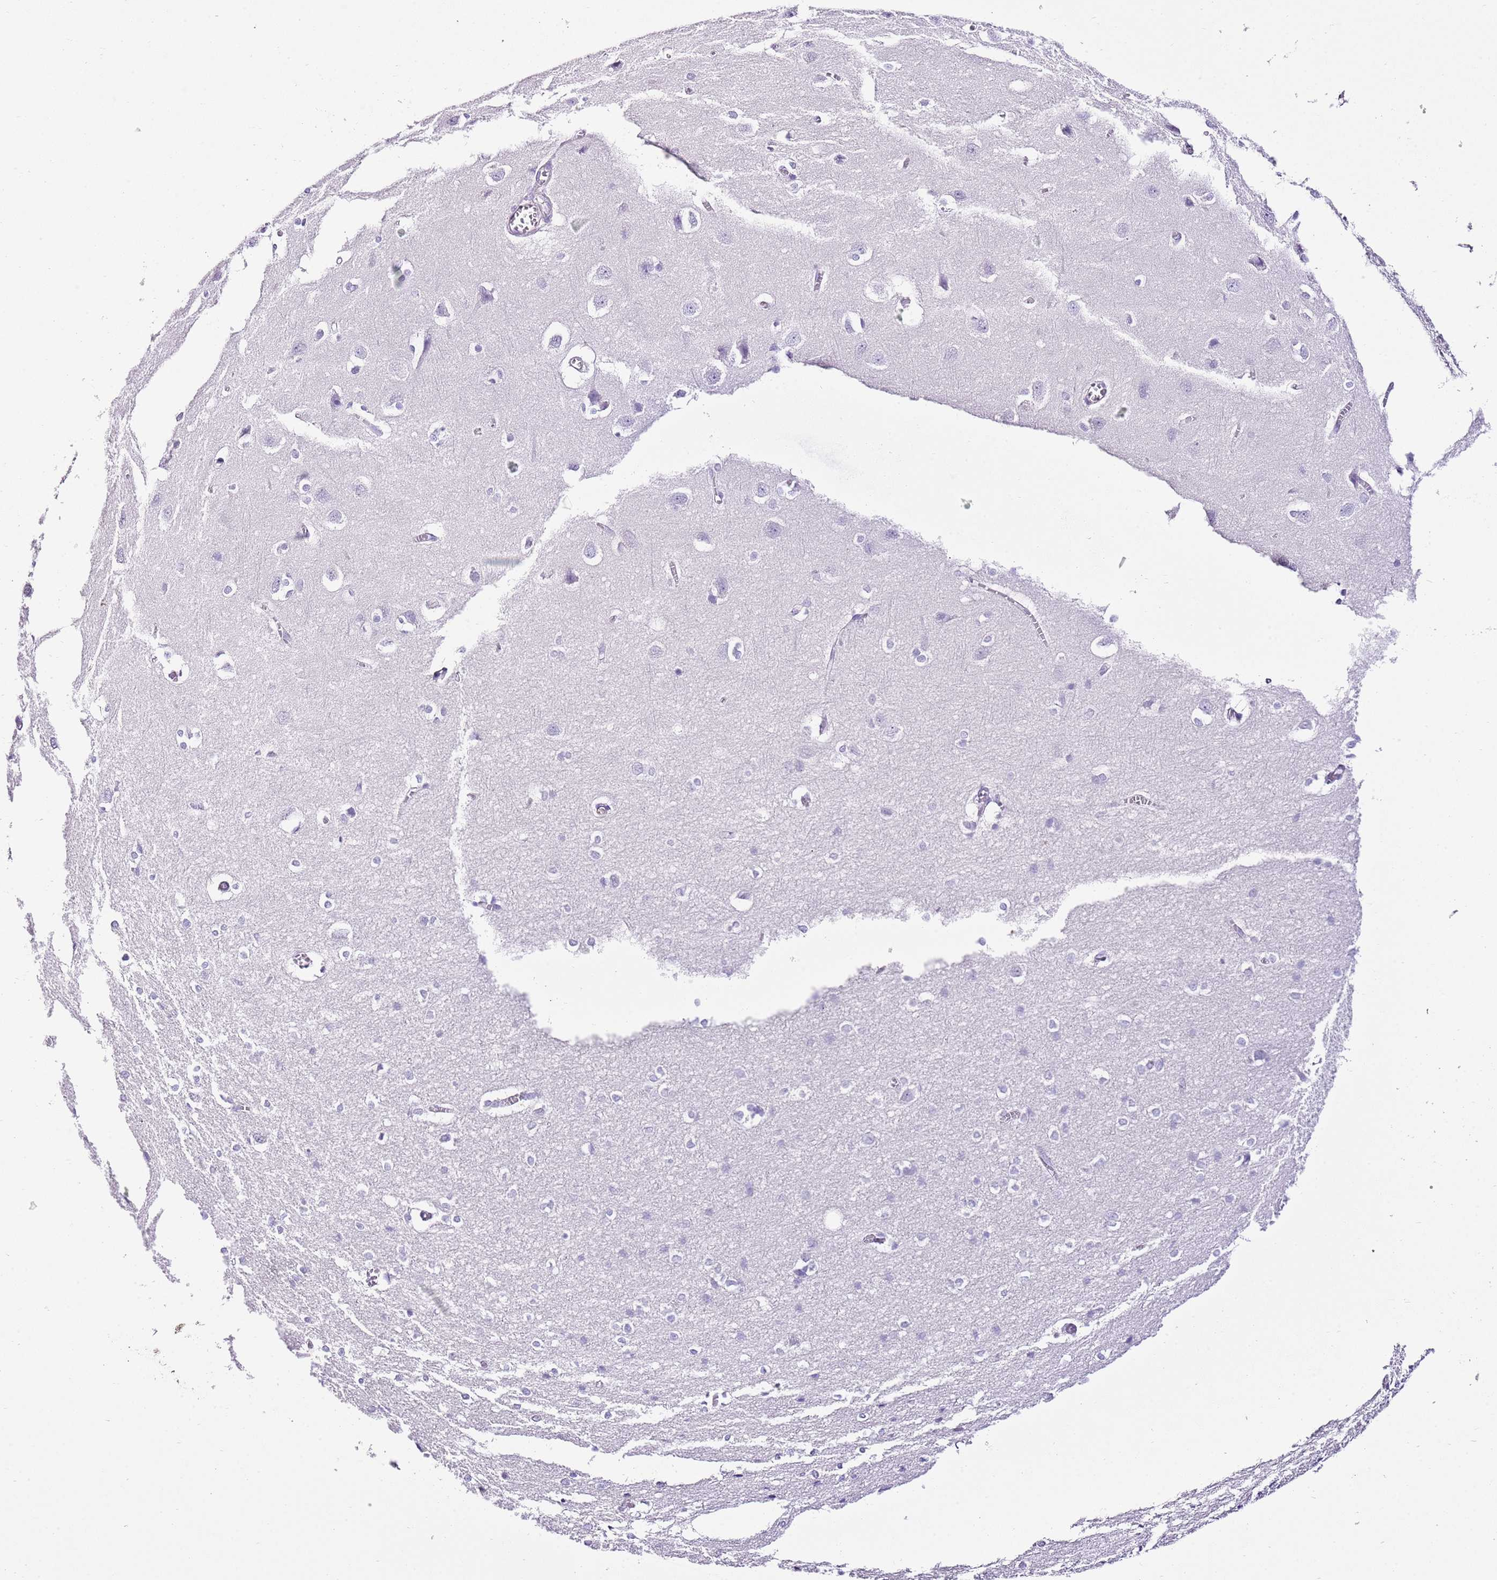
{"staining": {"intensity": "negative", "quantity": "none", "location": "none"}, "tissue": "cerebral cortex", "cell_type": "Endothelial cells", "image_type": "normal", "snomed": [{"axis": "morphology", "description": "Normal tissue, NOS"}, {"axis": "topography", "description": "Cerebral cortex"}], "caption": "The photomicrograph reveals no staining of endothelial cells in normal cerebral cortex. (Stains: DAB (3,3'-diaminobenzidine) IHC with hematoxylin counter stain, Microscopy: brightfield microscopy at high magnification).", "gene": "BHLHA15", "patient": {"sex": "male", "age": 37}}